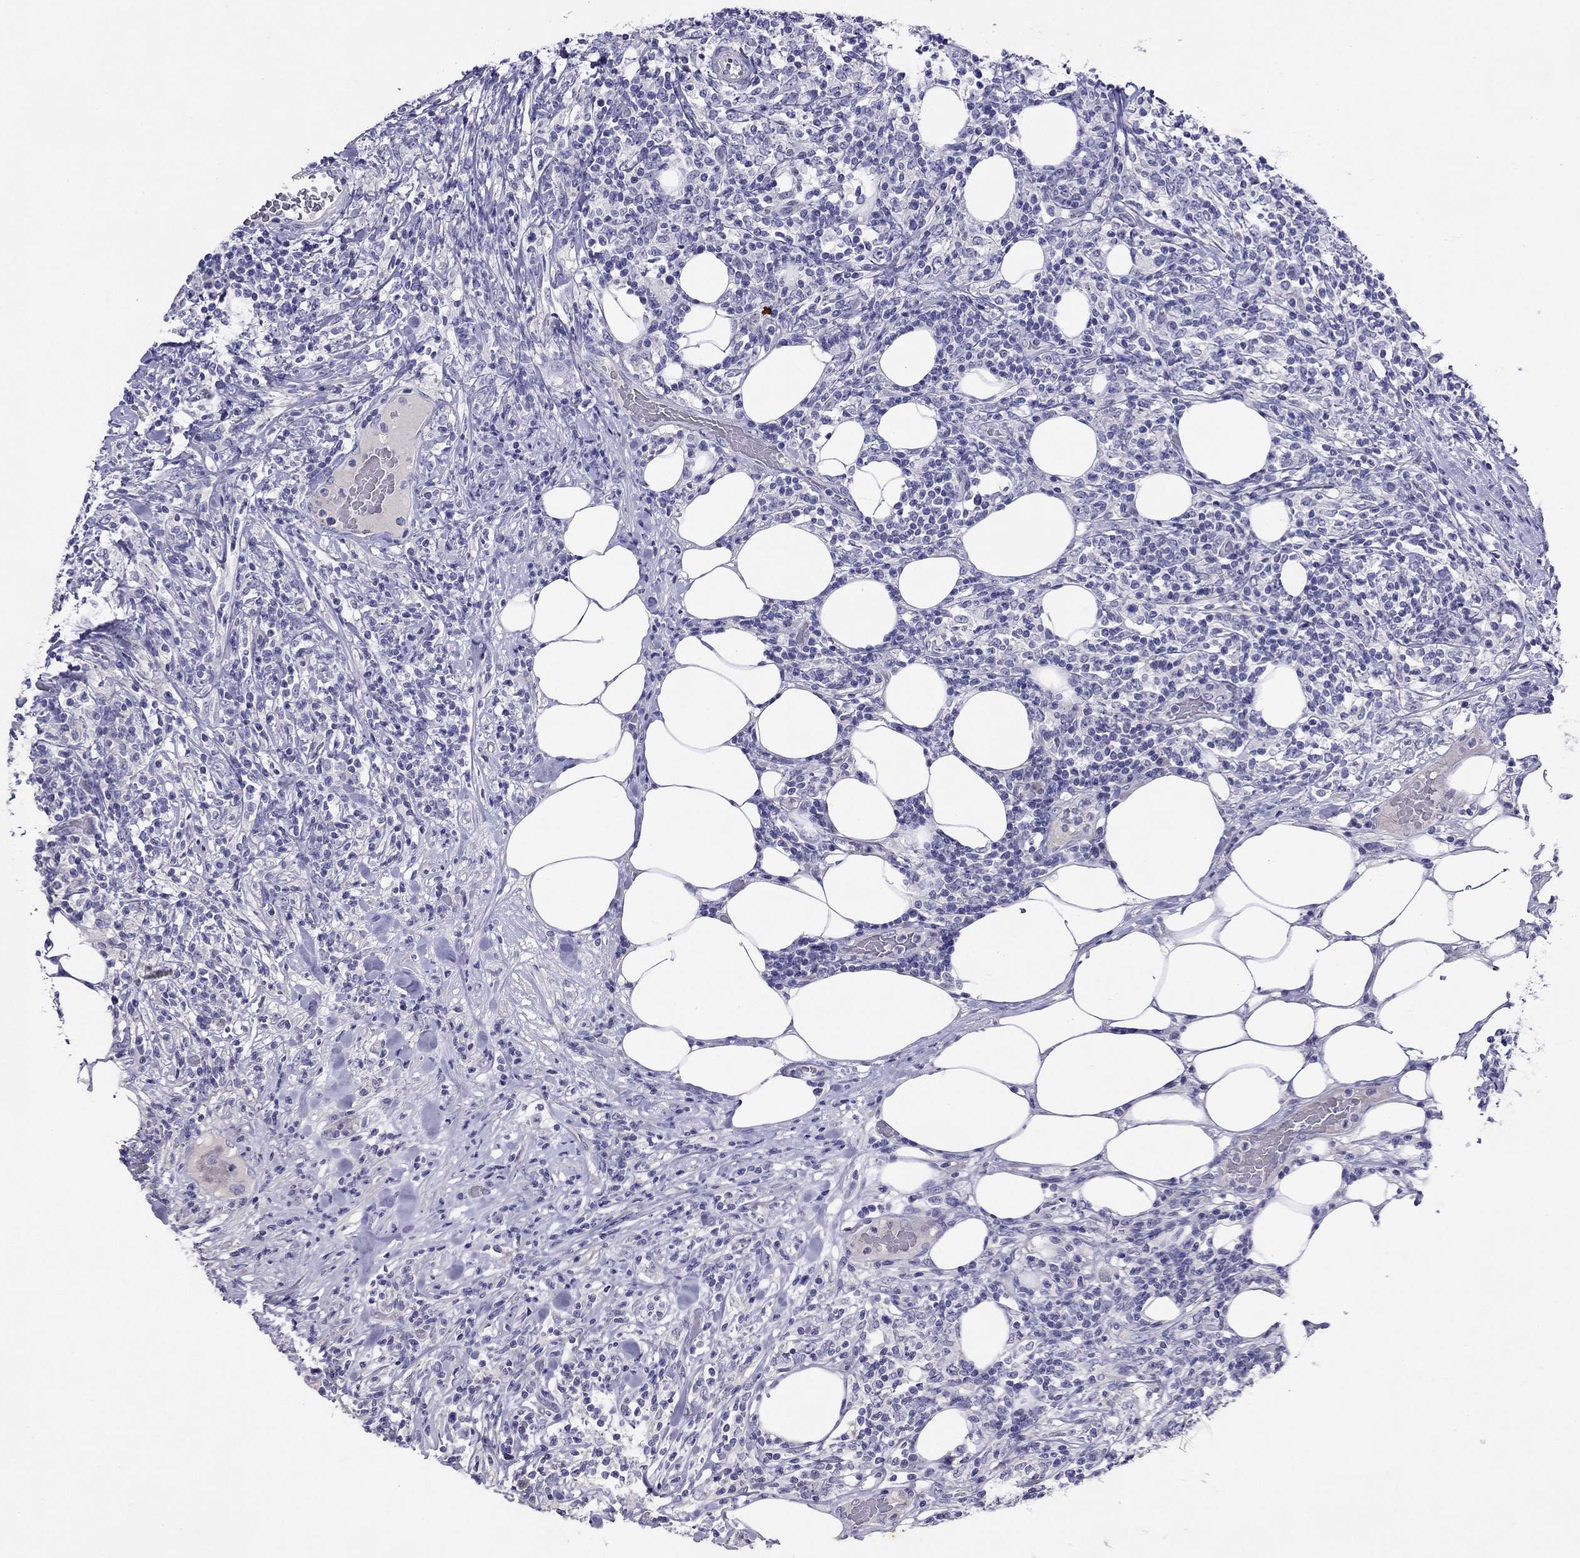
{"staining": {"intensity": "negative", "quantity": "none", "location": "none"}, "tissue": "lymphoma", "cell_type": "Tumor cells", "image_type": "cancer", "snomed": [{"axis": "morphology", "description": "Malignant lymphoma, non-Hodgkin's type, High grade"}, {"axis": "topography", "description": "Lymph node"}], "caption": "An IHC photomicrograph of malignant lymphoma, non-Hodgkin's type (high-grade) is shown. There is no staining in tumor cells of malignant lymphoma, non-Hodgkin's type (high-grade).", "gene": "GNAT3", "patient": {"sex": "female", "age": 84}}